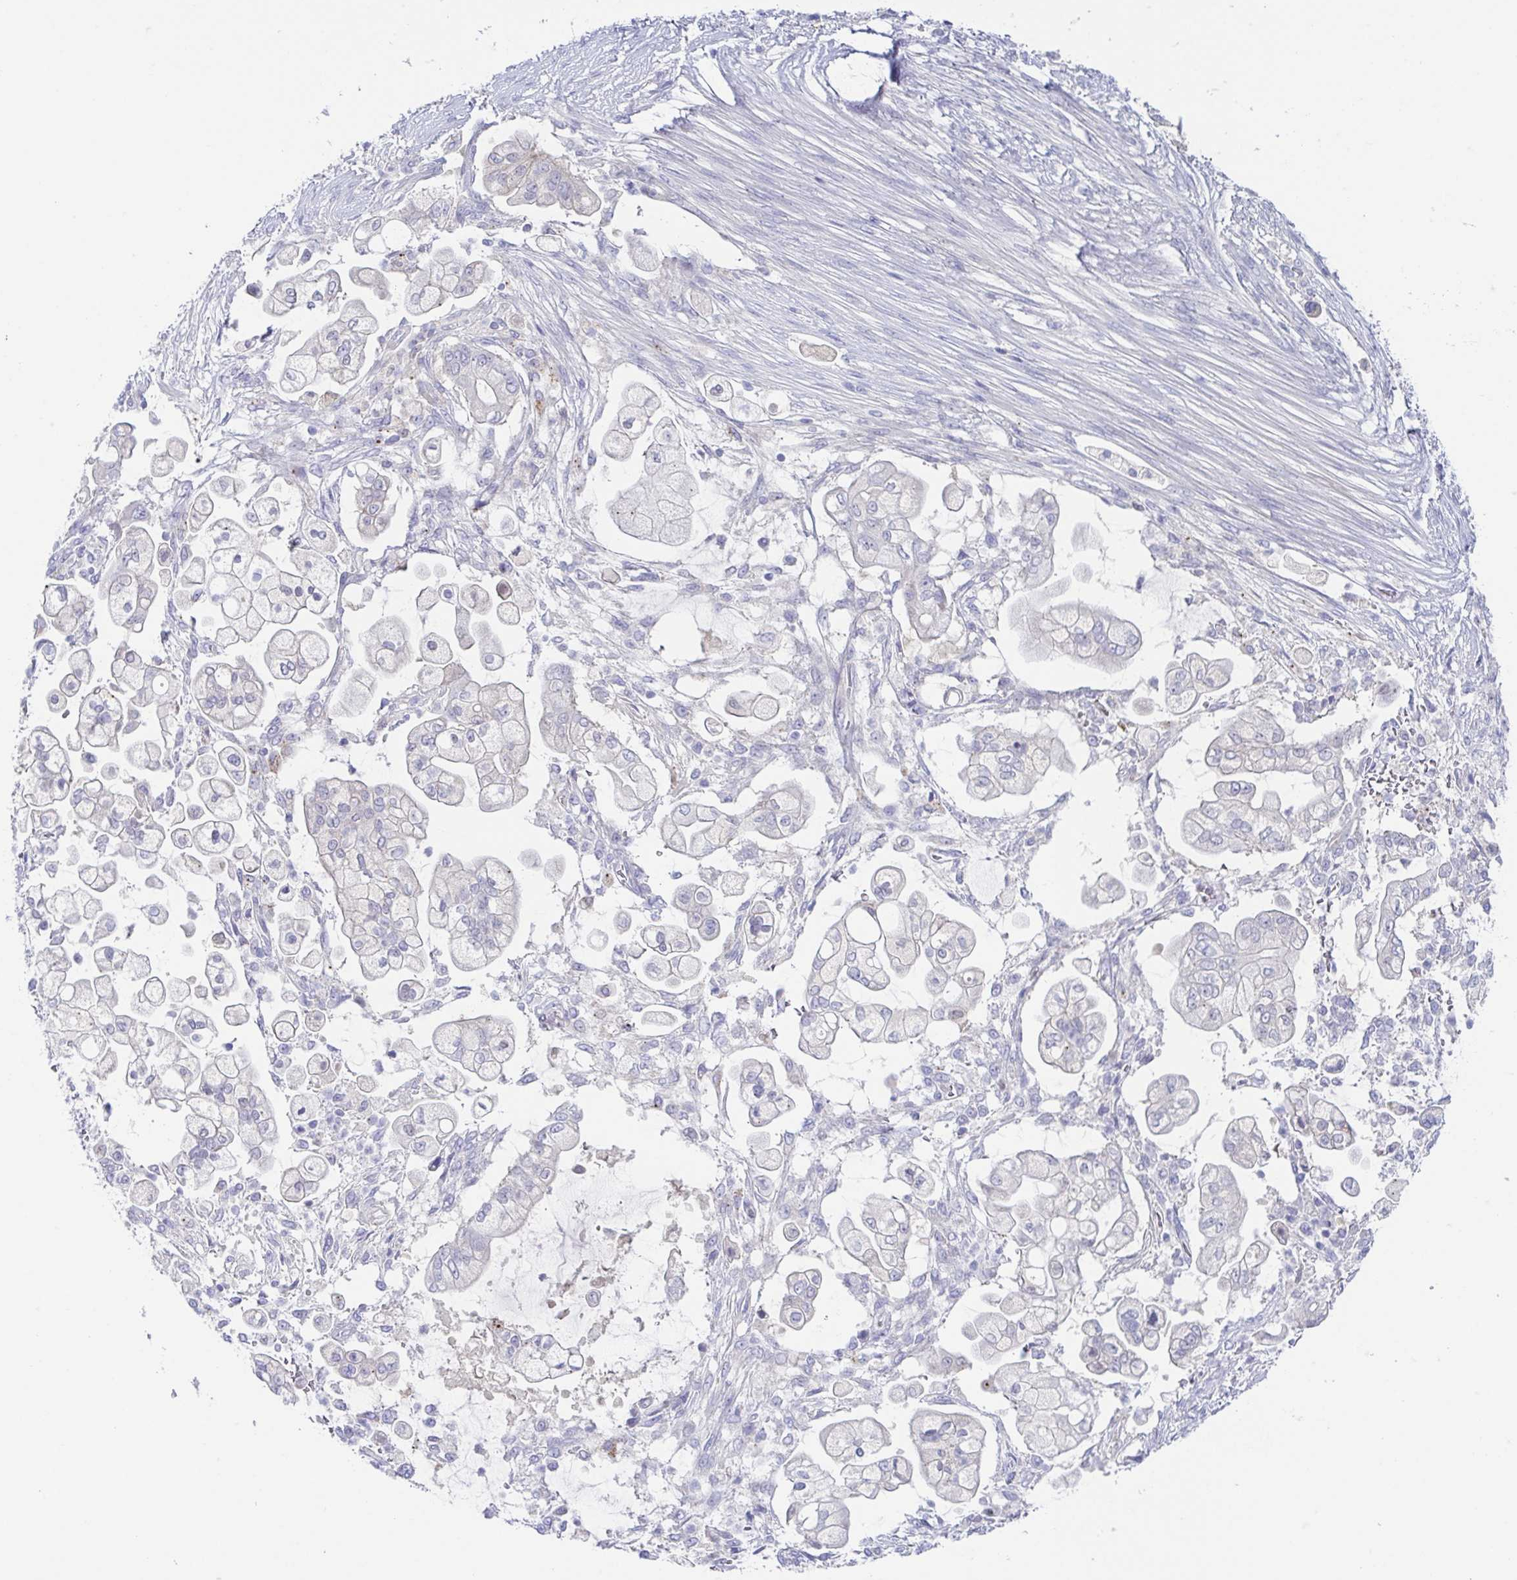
{"staining": {"intensity": "negative", "quantity": "none", "location": "none"}, "tissue": "pancreatic cancer", "cell_type": "Tumor cells", "image_type": "cancer", "snomed": [{"axis": "morphology", "description": "Adenocarcinoma, NOS"}, {"axis": "topography", "description": "Pancreas"}], "caption": "Immunohistochemistry photomicrograph of neoplastic tissue: human pancreatic cancer (adenocarcinoma) stained with DAB (3,3'-diaminobenzidine) demonstrates no significant protein positivity in tumor cells.", "gene": "HTR2A", "patient": {"sex": "female", "age": 69}}